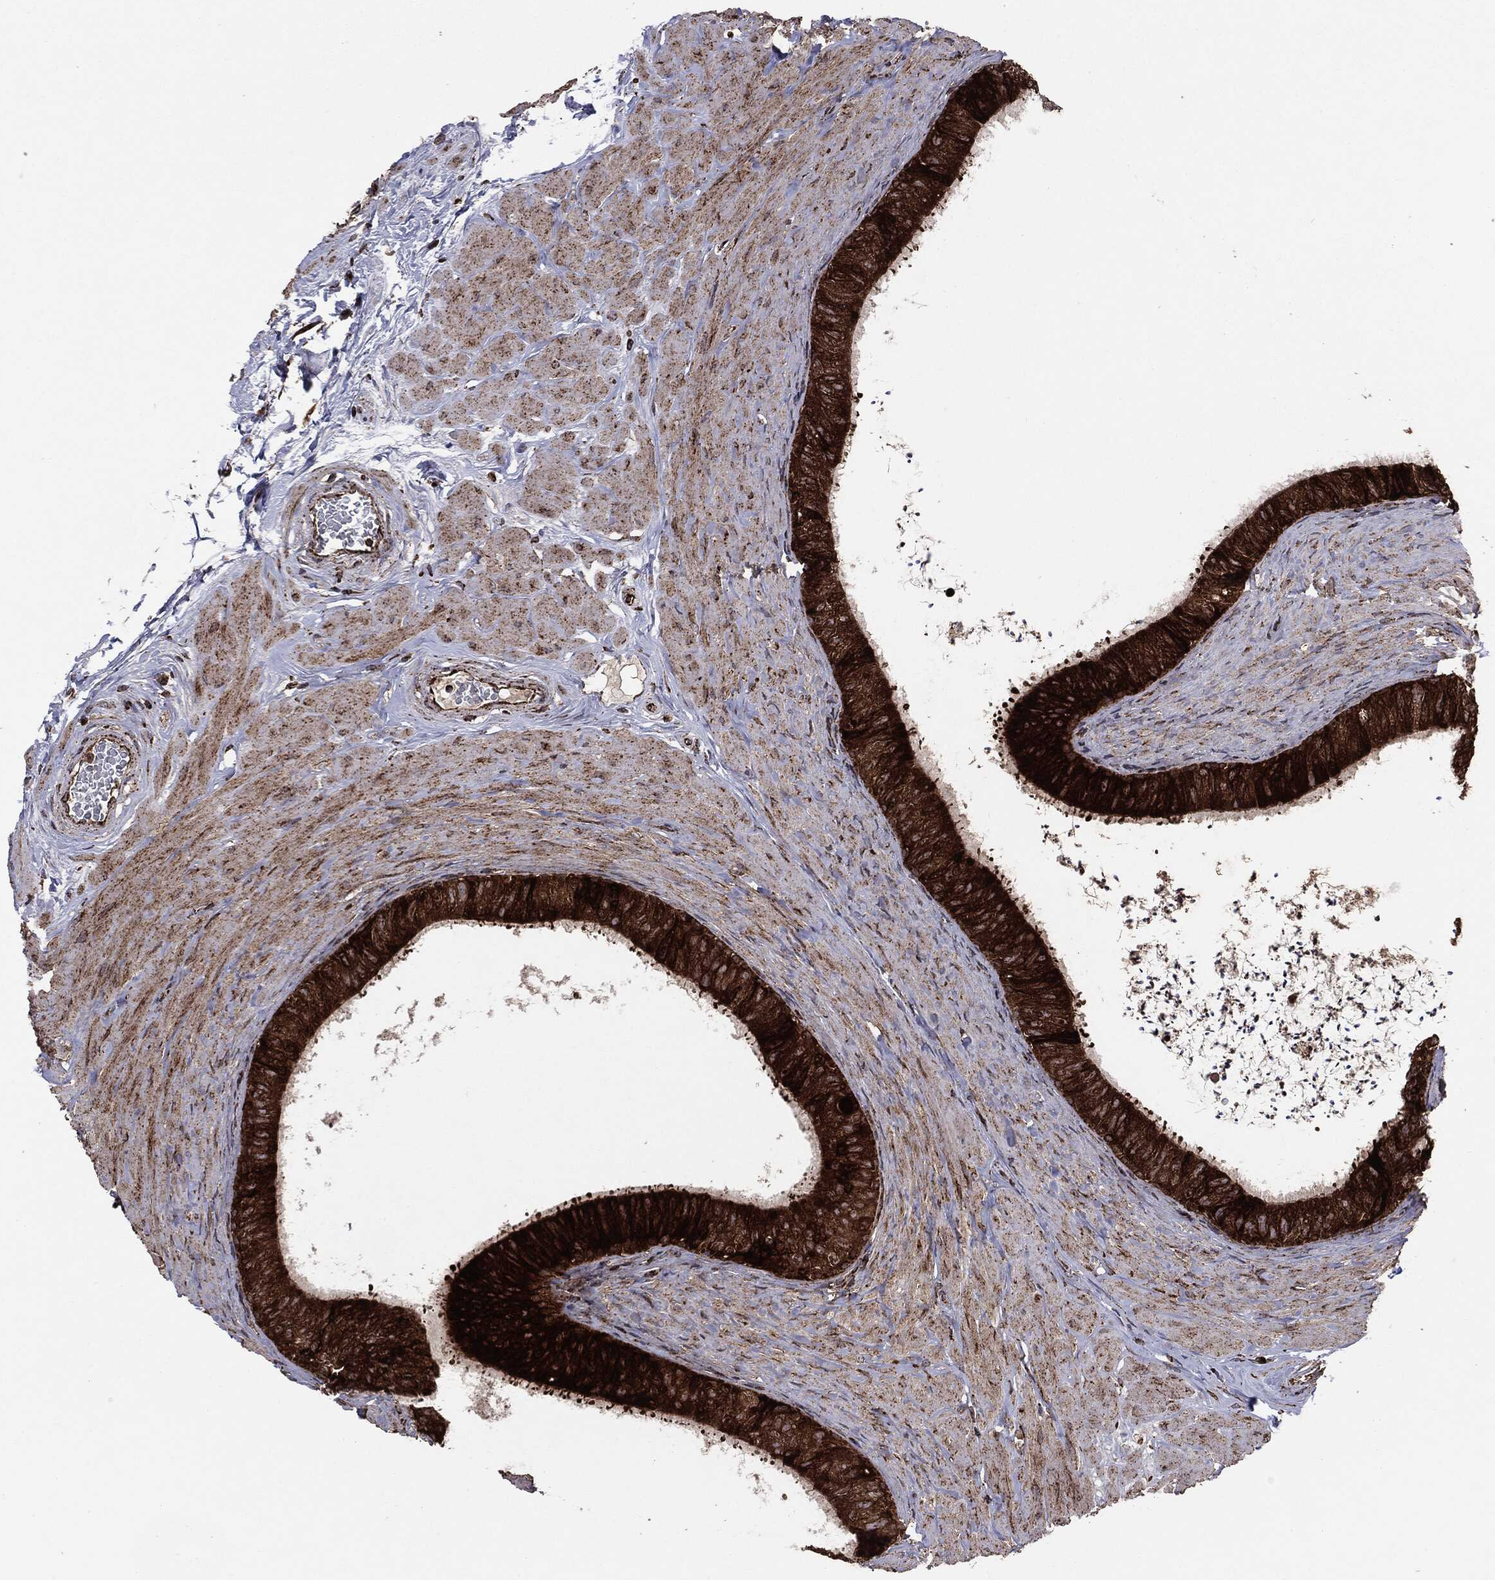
{"staining": {"intensity": "strong", "quantity": ">75%", "location": "cytoplasmic/membranous"}, "tissue": "epididymis", "cell_type": "Glandular cells", "image_type": "normal", "snomed": [{"axis": "morphology", "description": "Normal tissue, NOS"}, {"axis": "topography", "description": "Epididymis"}], "caption": "Immunohistochemical staining of normal human epididymis reveals strong cytoplasmic/membranous protein staining in about >75% of glandular cells. The protein of interest is stained brown, and the nuclei are stained in blue (DAB IHC with brightfield microscopy, high magnification).", "gene": "MAP2K1", "patient": {"sex": "male", "age": 34}}